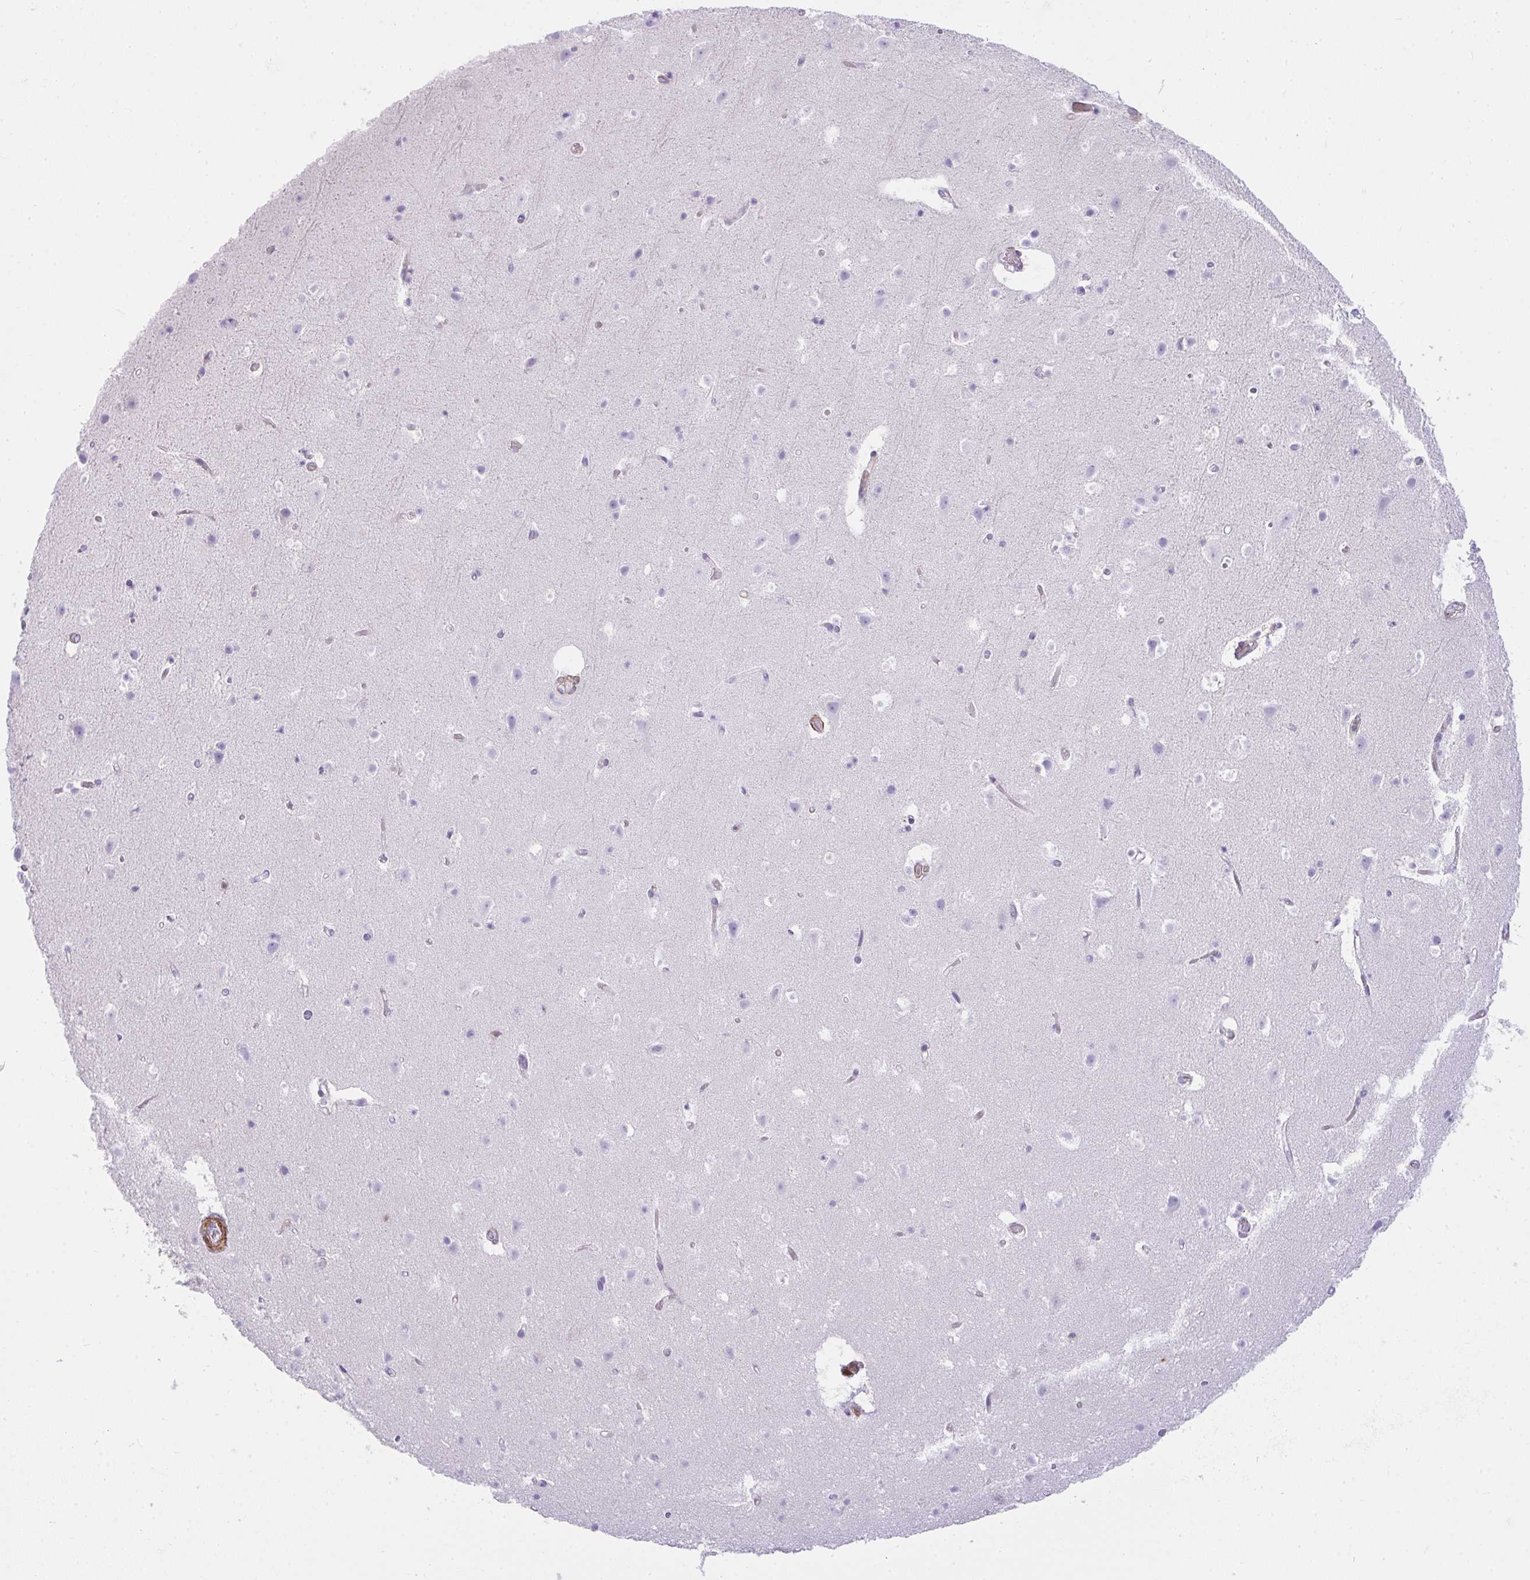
{"staining": {"intensity": "moderate", "quantity": "<25%", "location": "cytoplasmic/membranous"}, "tissue": "cerebral cortex", "cell_type": "Endothelial cells", "image_type": "normal", "snomed": [{"axis": "morphology", "description": "Normal tissue, NOS"}, {"axis": "topography", "description": "Cerebral cortex"}], "caption": "Moderate cytoplasmic/membranous positivity for a protein is appreciated in approximately <25% of endothelial cells of unremarkable cerebral cortex using IHC.", "gene": "CDRT15", "patient": {"sex": "female", "age": 42}}